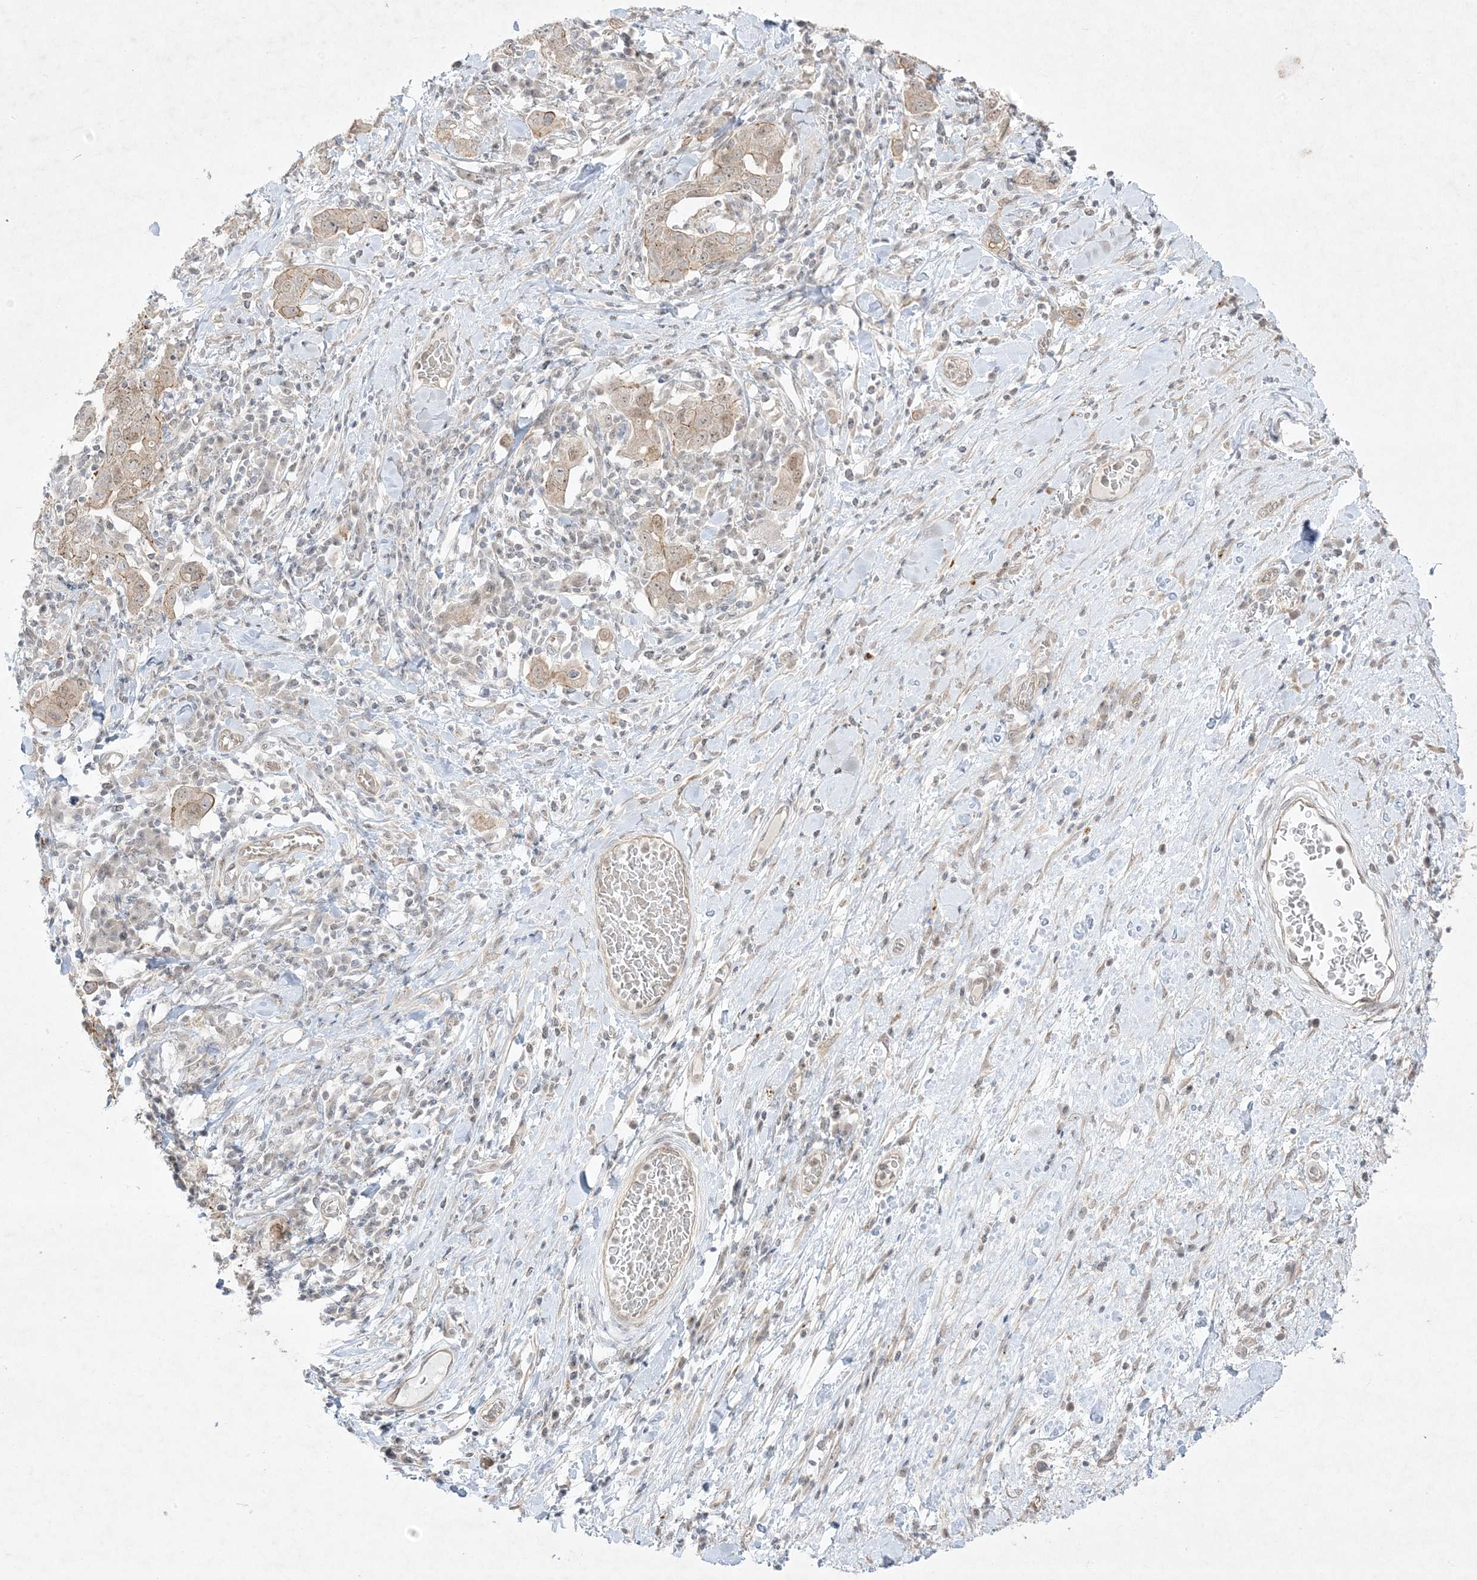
{"staining": {"intensity": "moderate", "quantity": "25%-75%", "location": "cytoplasmic/membranous"}, "tissue": "stomach cancer", "cell_type": "Tumor cells", "image_type": "cancer", "snomed": [{"axis": "morphology", "description": "Adenocarcinoma, NOS"}, {"axis": "topography", "description": "Stomach, upper"}], "caption": "A medium amount of moderate cytoplasmic/membranous expression is seen in approximately 25%-75% of tumor cells in stomach cancer (adenocarcinoma) tissue.", "gene": "PTK6", "patient": {"sex": "male", "age": 62}}